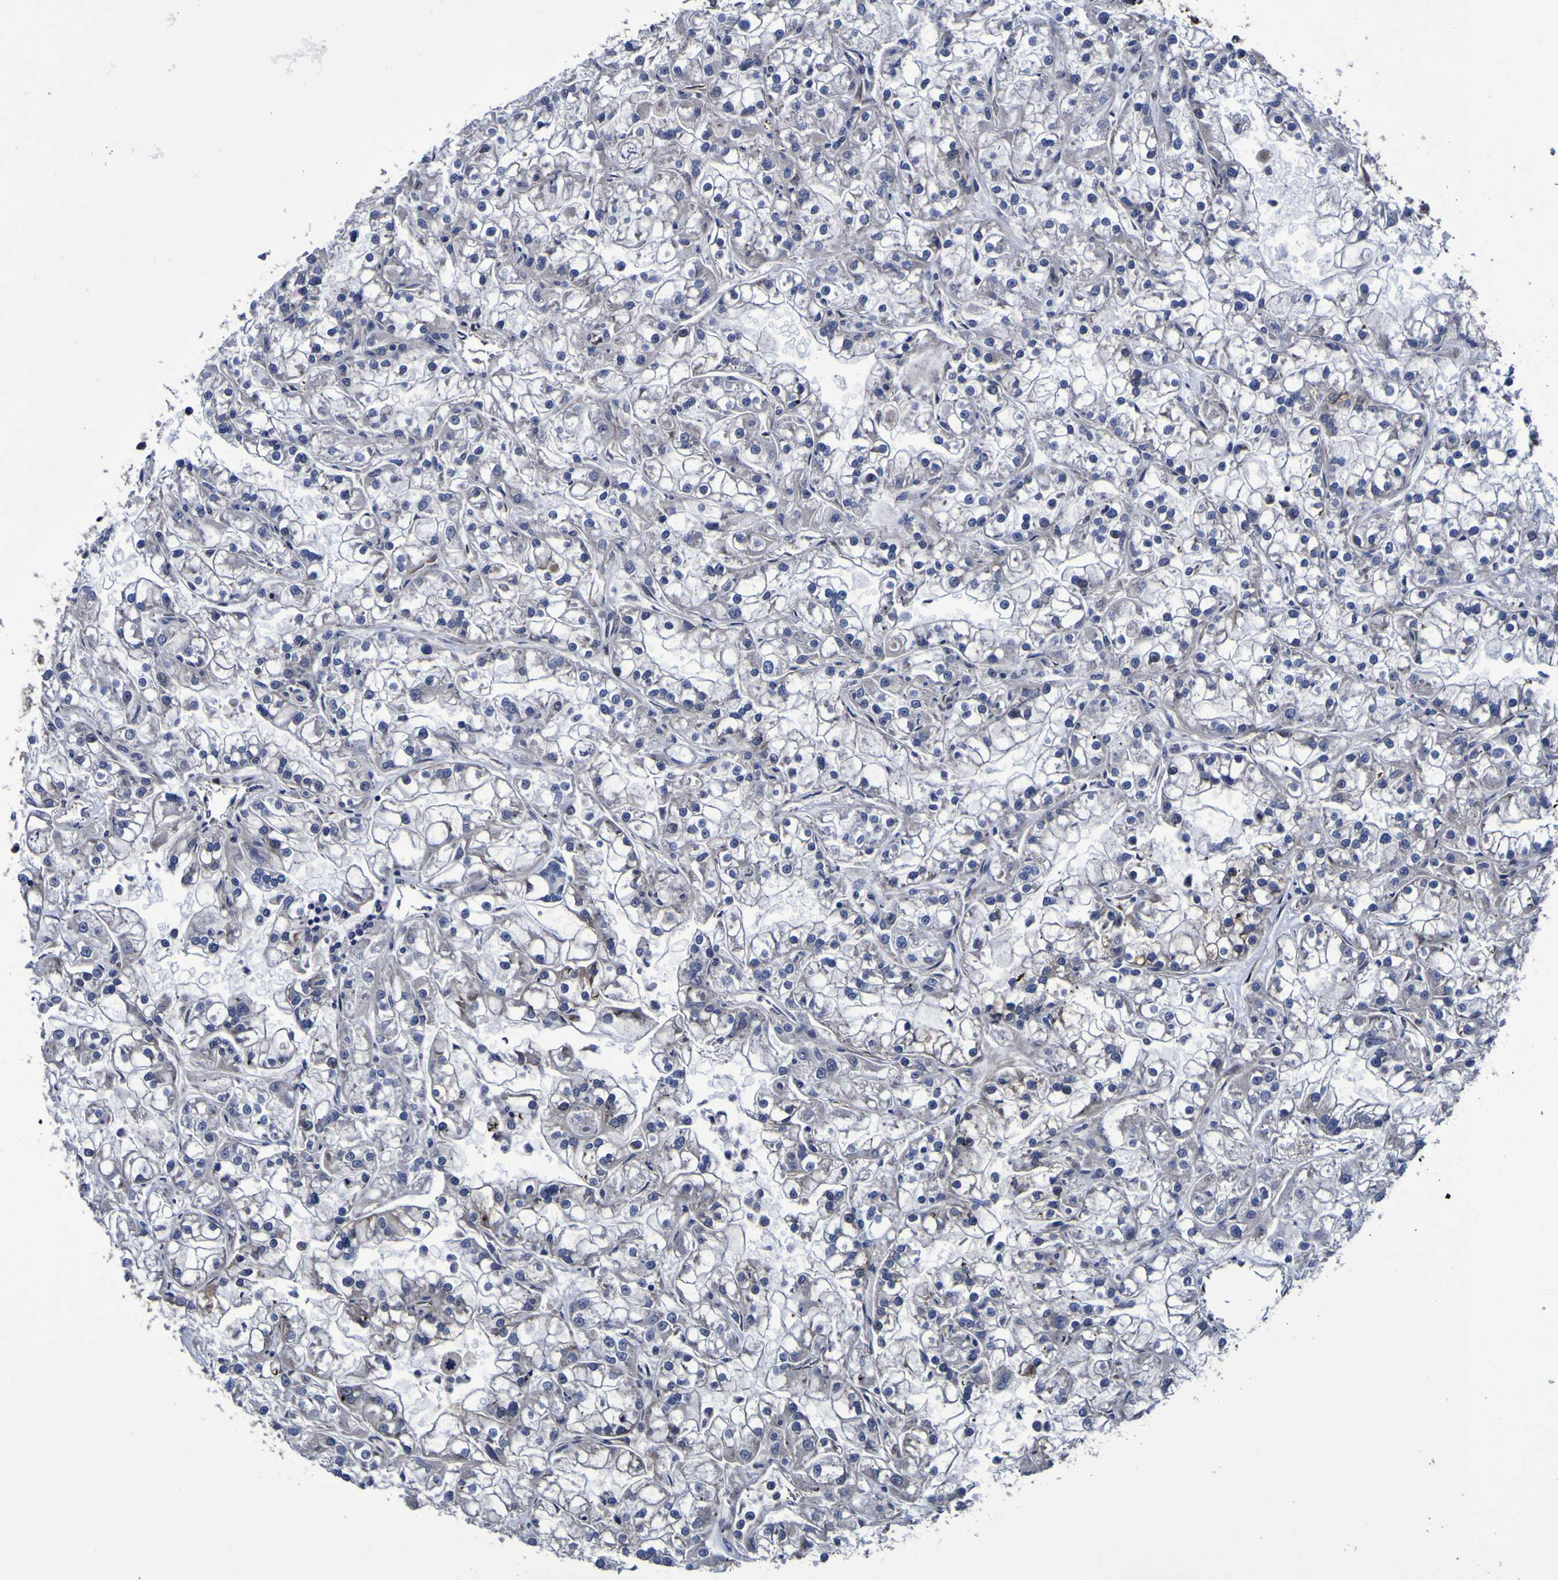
{"staining": {"intensity": "negative", "quantity": "none", "location": "none"}, "tissue": "renal cancer", "cell_type": "Tumor cells", "image_type": "cancer", "snomed": [{"axis": "morphology", "description": "Adenocarcinoma, NOS"}, {"axis": "topography", "description": "Kidney"}], "caption": "Immunohistochemistry (IHC) histopathology image of neoplastic tissue: renal cancer (adenocarcinoma) stained with DAB shows no significant protein expression in tumor cells.", "gene": "MGLL", "patient": {"sex": "female", "age": 52}}